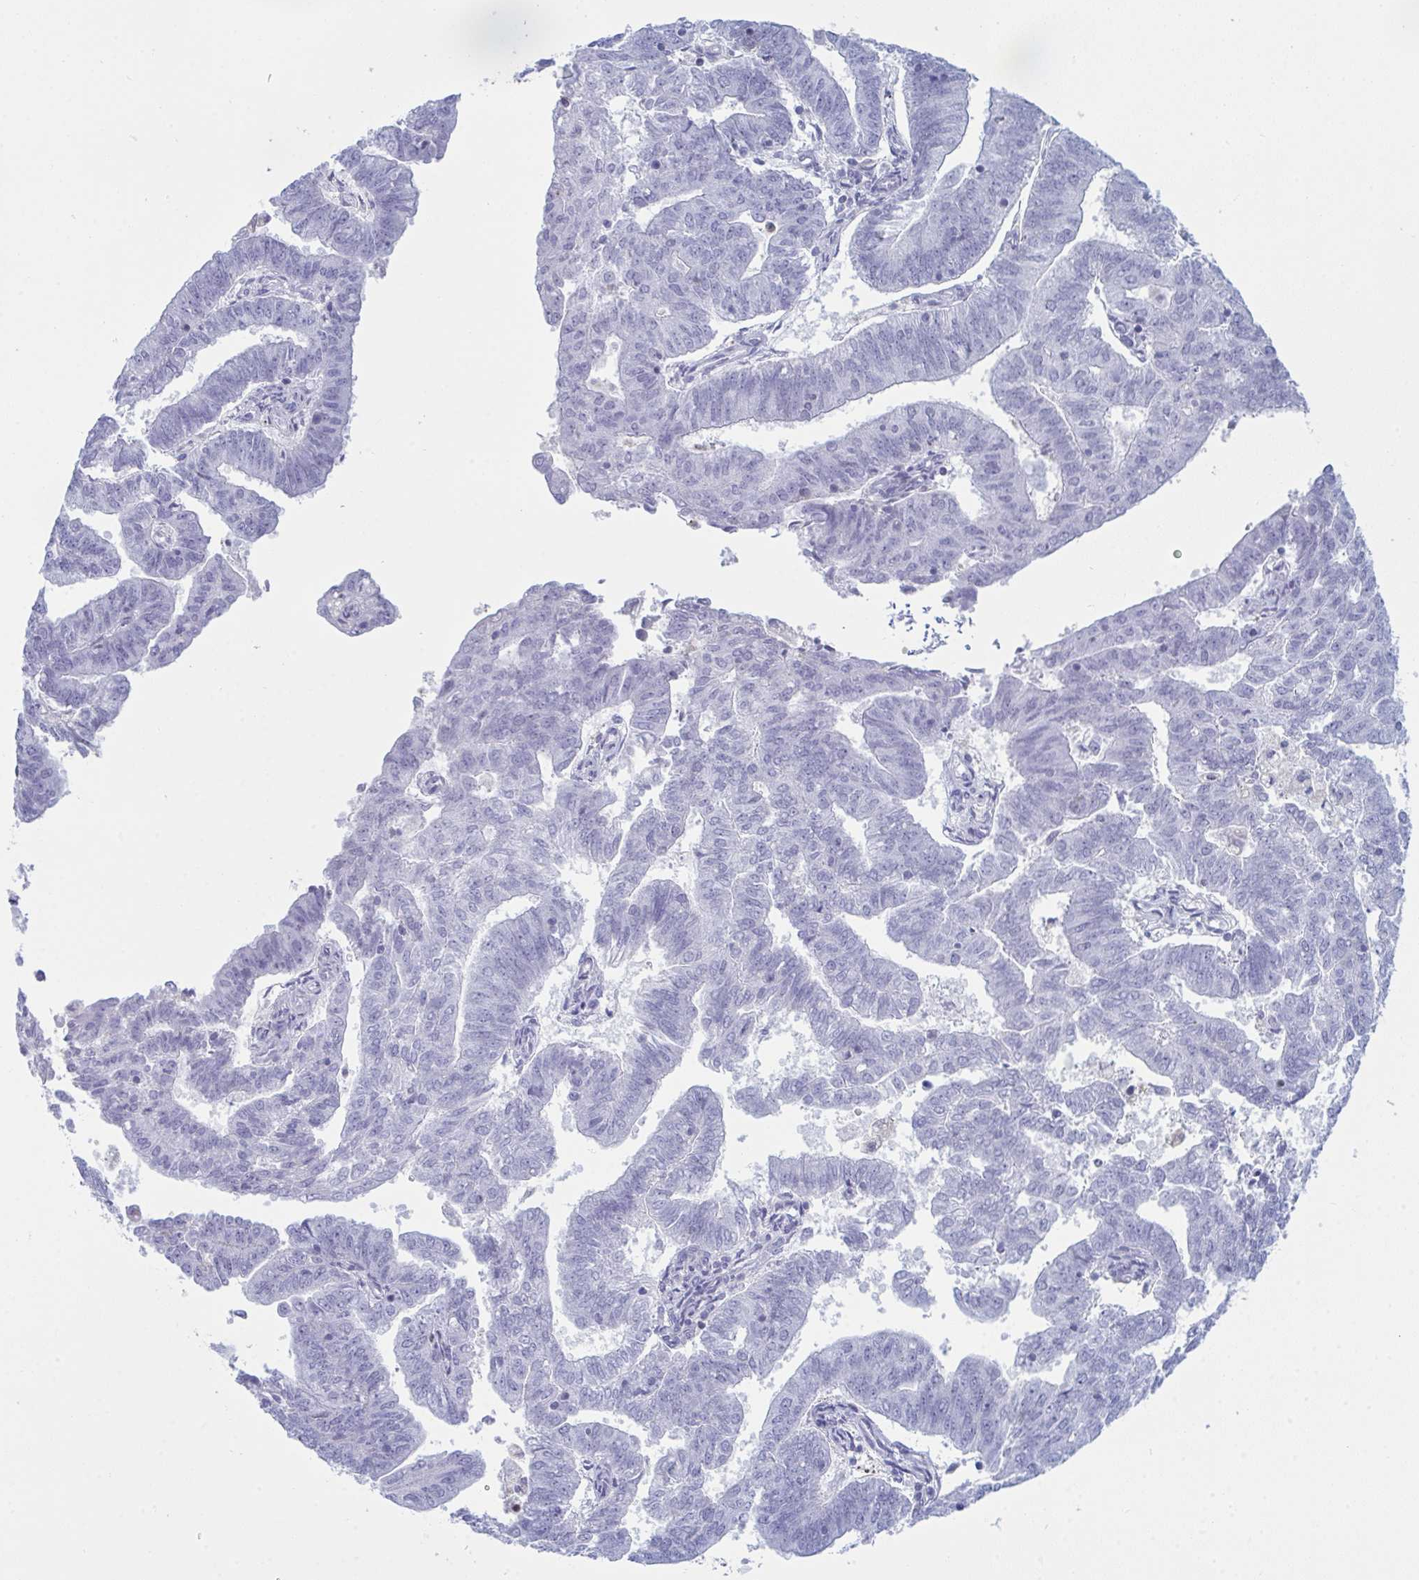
{"staining": {"intensity": "negative", "quantity": "none", "location": "none"}, "tissue": "endometrial cancer", "cell_type": "Tumor cells", "image_type": "cancer", "snomed": [{"axis": "morphology", "description": "Adenocarcinoma, NOS"}, {"axis": "topography", "description": "Endometrium"}], "caption": "Tumor cells show no significant protein positivity in adenocarcinoma (endometrial).", "gene": "MYO1F", "patient": {"sex": "female", "age": 82}}